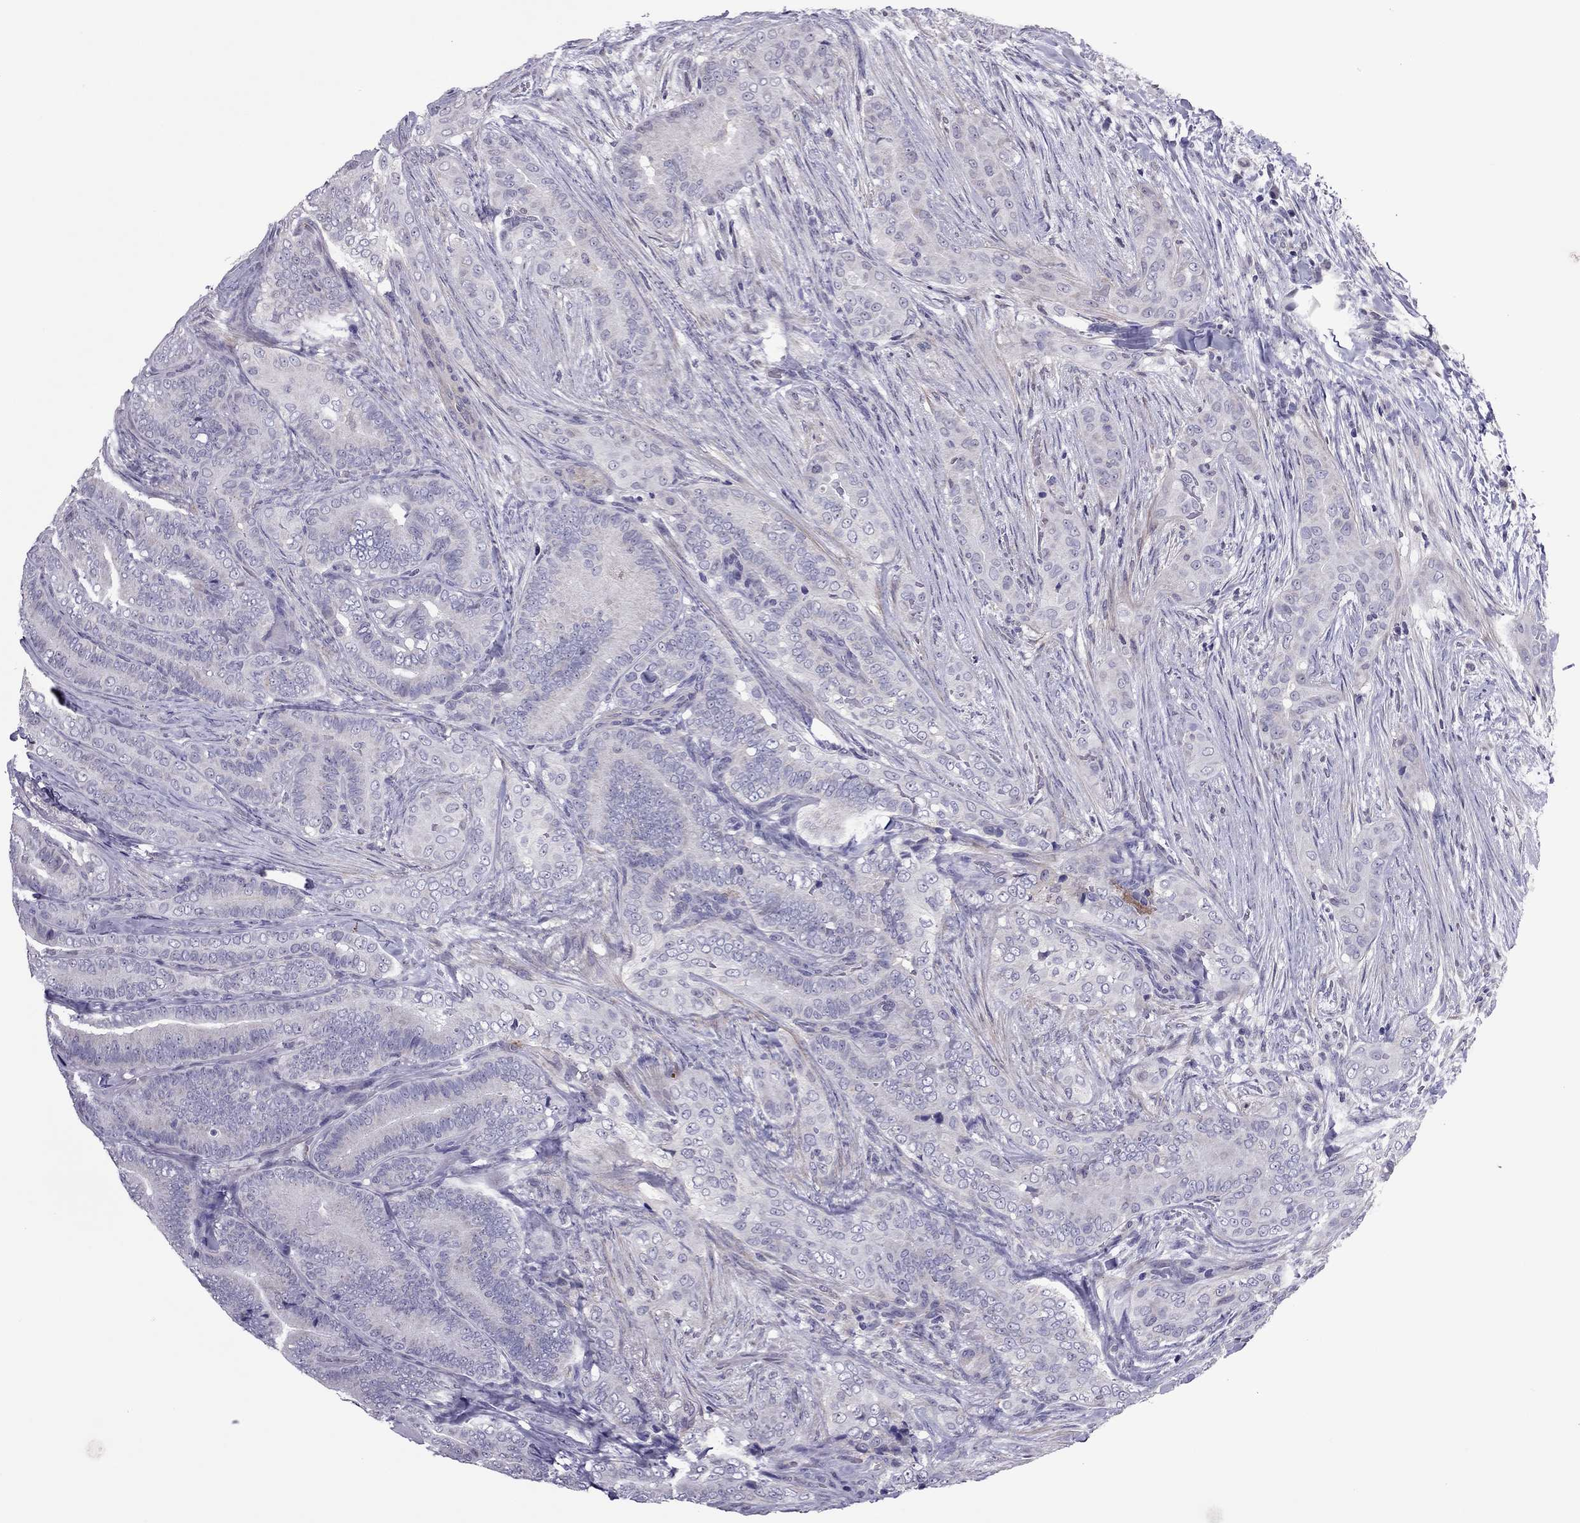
{"staining": {"intensity": "negative", "quantity": "none", "location": "none"}, "tissue": "thyroid cancer", "cell_type": "Tumor cells", "image_type": "cancer", "snomed": [{"axis": "morphology", "description": "Papillary adenocarcinoma, NOS"}, {"axis": "topography", "description": "Thyroid gland"}], "caption": "Immunohistochemical staining of human thyroid papillary adenocarcinoma reveals no significant staining in tumor cells.", "gene": "SLC16A8", "patient": {"sex": "male", "age": 61}}